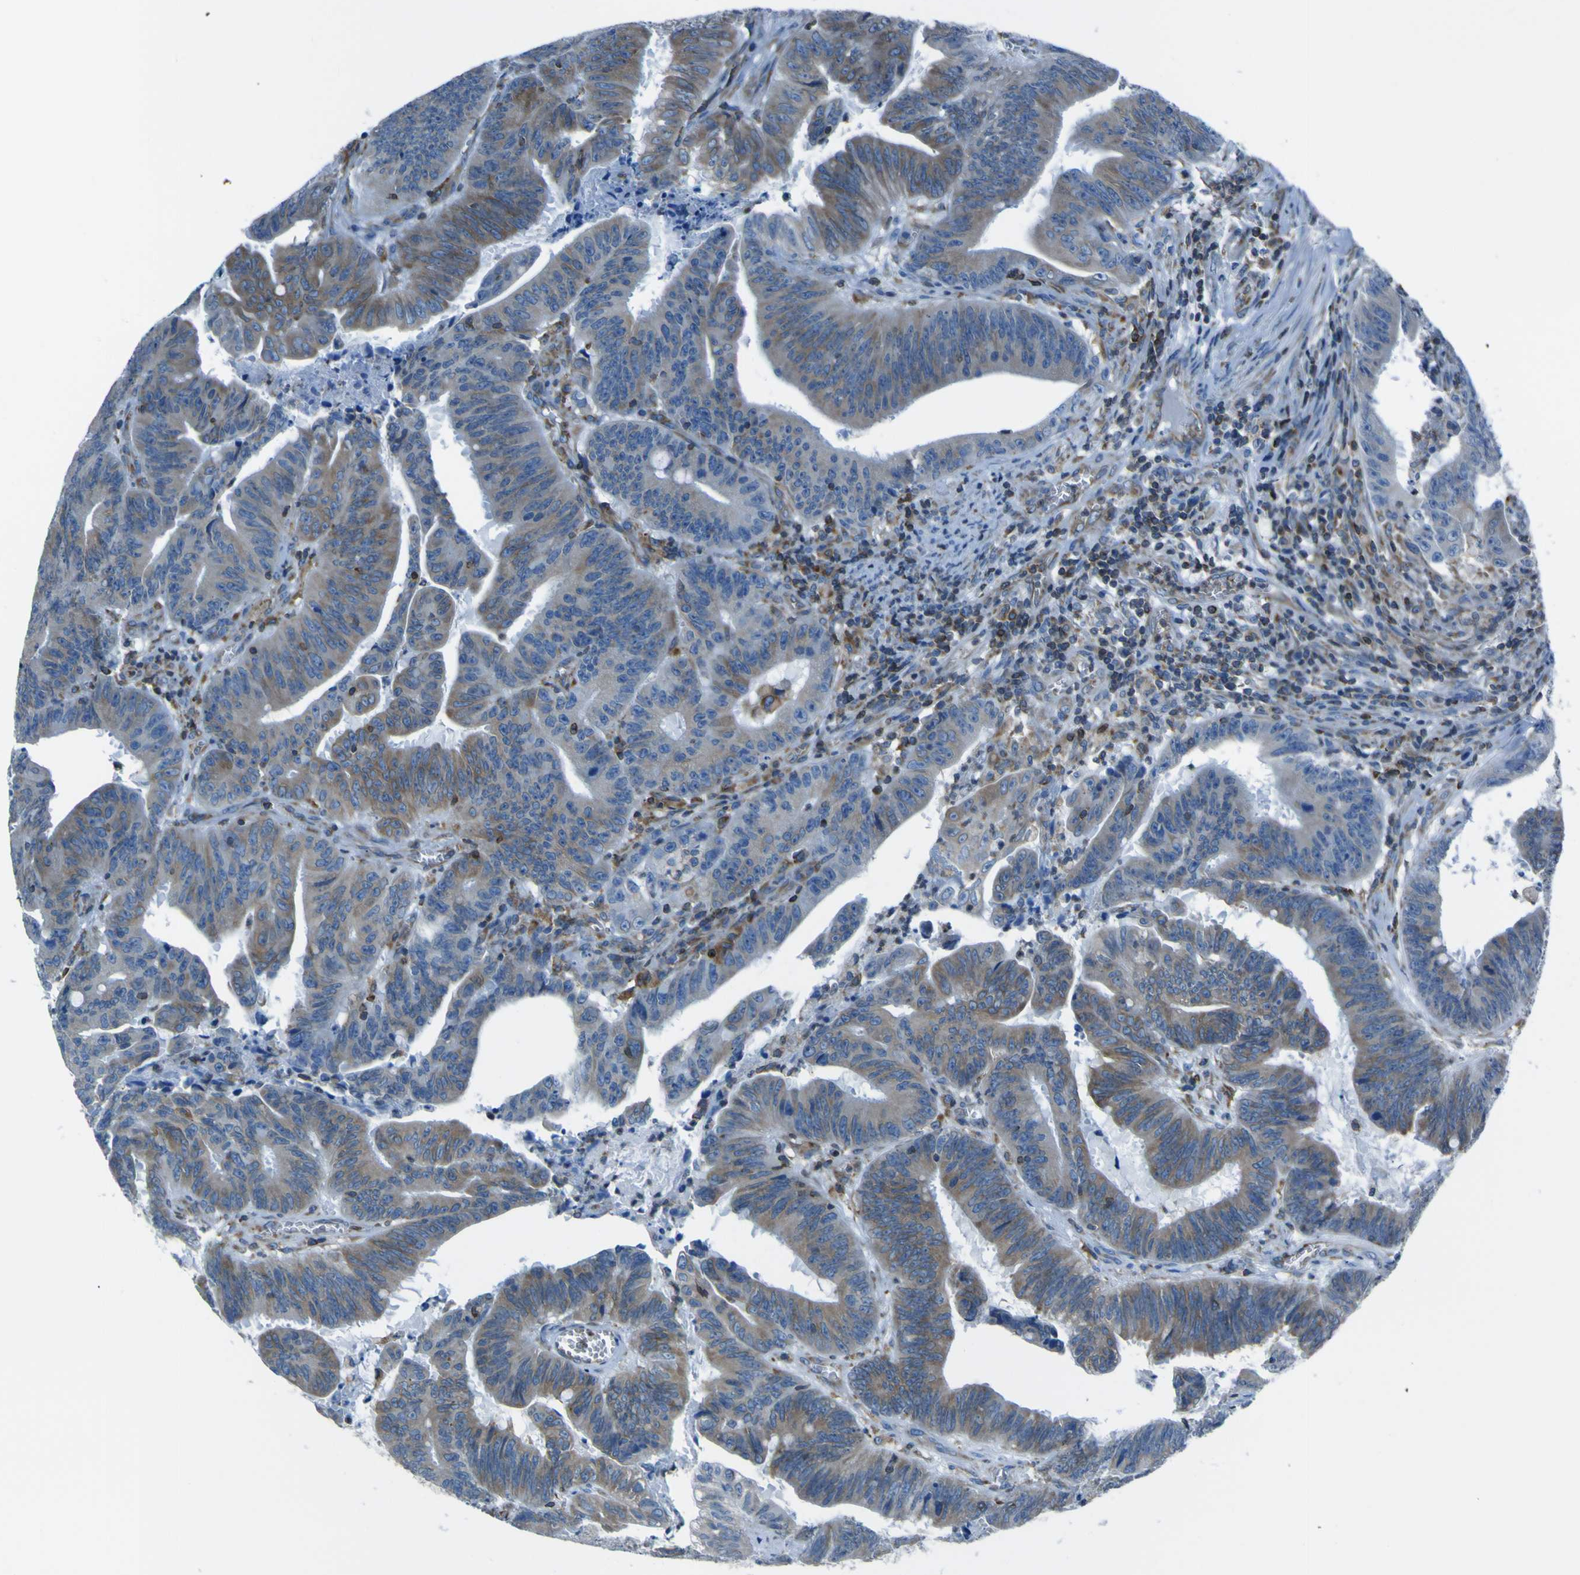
{"staining": {"intensity": "moderate", "quantity": "25%-75%", "location": "cytoplasmic/membranous"}, "tissue": "colorectal cancer", "cell_type": "Tumor cells", "image_type": "cancer", "snomed": [{"axis": "morphology", "description": "Adenocarcinoma, NOS"}, {"axis": "topography", "description": "Colon"}], "caption": "A brown stain labels moderate cytoplasmic/membranous staining of a protein in human colorectal cancer (adenocarcinoma) tumor cells.", "gene": "STIM1", "patient": {"sex": "male", "age": 45}}